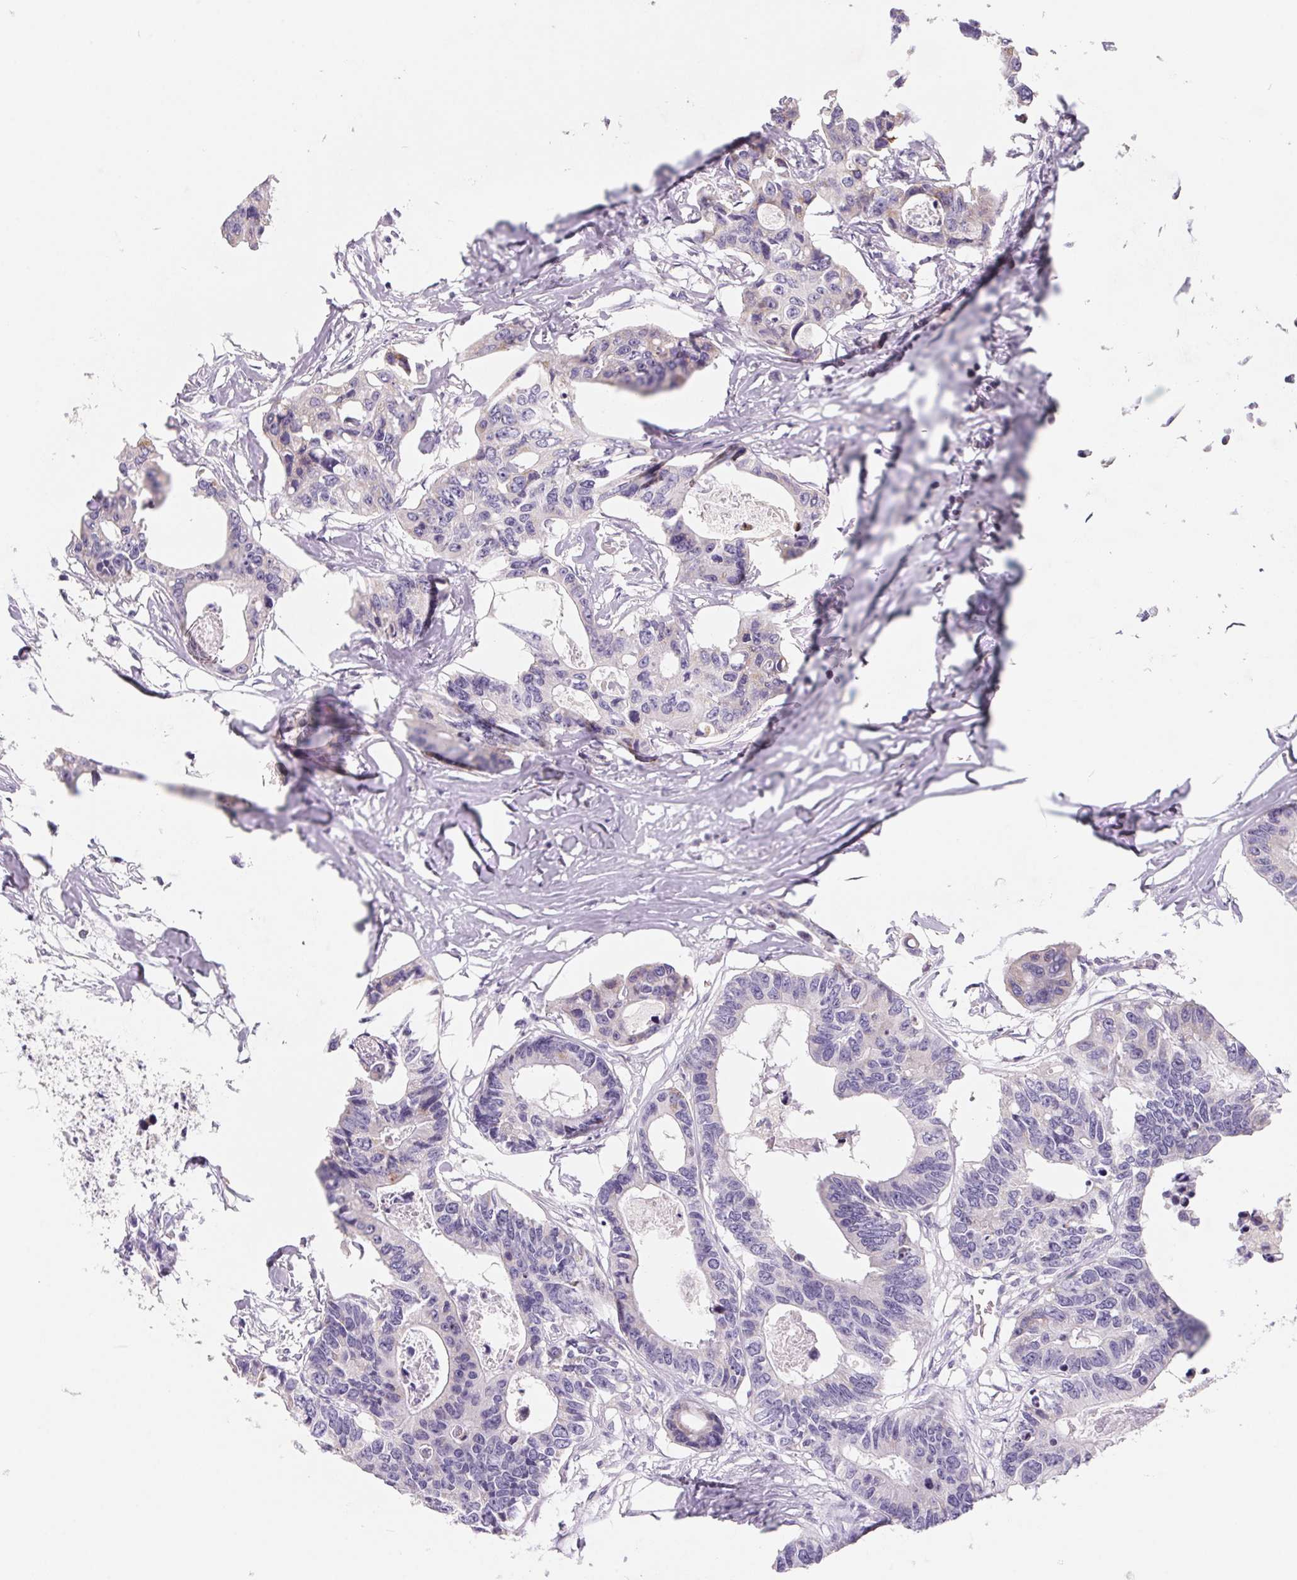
{"staining": {"intensity": "weak", "quantity": "<25%", "location": "cytoplasmic/membranous"}, "tissue": "colorectal cancer", "cell_type": "Tumor cells", "image_type": "cancer", "snomed": [{"axis": "morphology", "description": "Adenocarcinoma, NOS"}, {"axis": "topography", "description": "Rectum"}], "caption": "This is a micrograph of immunohistochemistry (IHC) staining of colorectal cancer, which shows no staining in tumor cells.", "gene": "FDX1", "patient": {"sex": "male", "age": 57}}